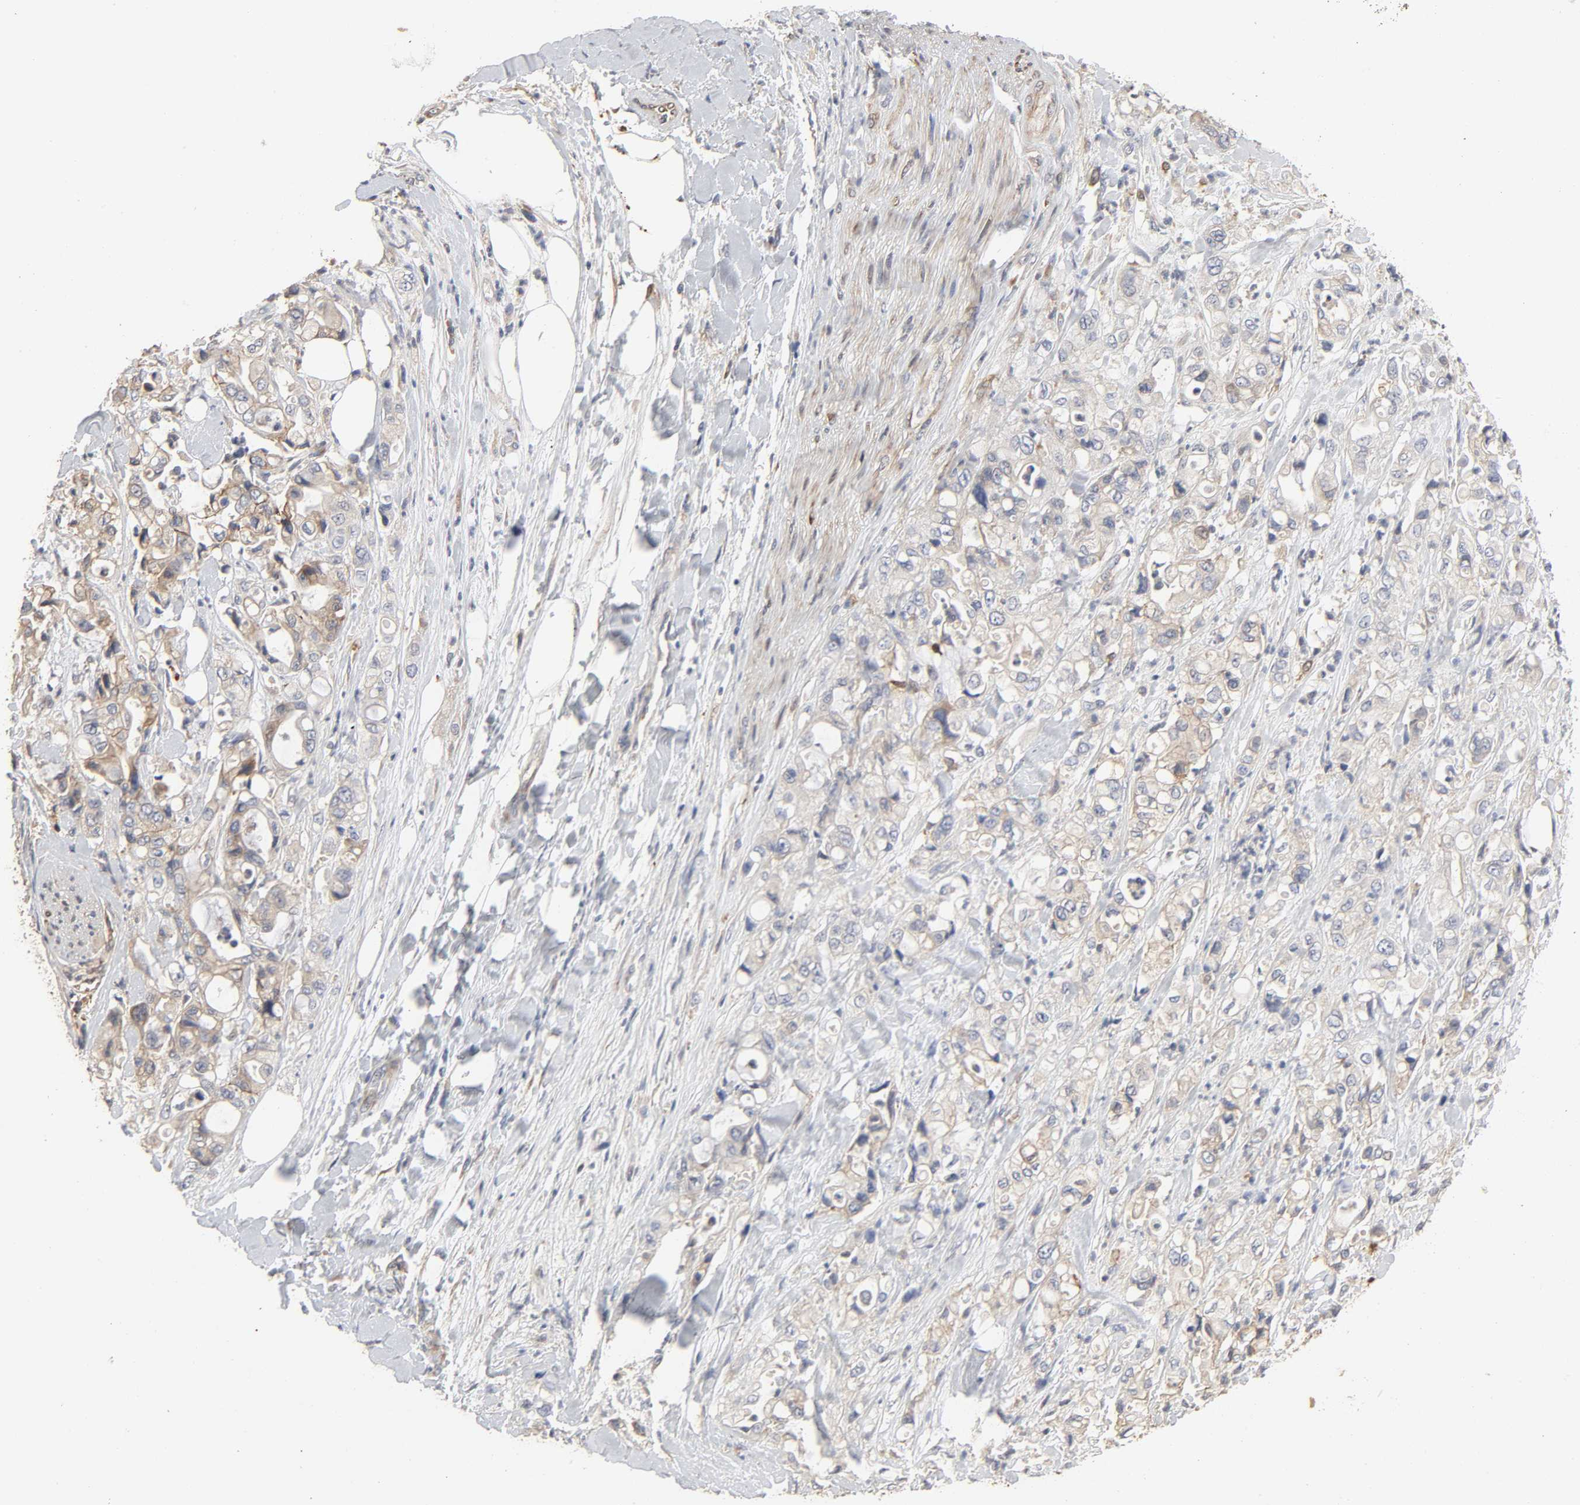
{"staining": {"intensity": "weak", "quantity": "25%-75%", "location": "cytoplasmic/membranous"}, "tissue": "pancreatic cancer", "cell_type": "Tumor cells", "image_type": "cancer", "snomed": [{"axis": "morphology", "description": "Adenocarcinoma, NOS"}, {"axis": "topography", "description": "Pancreas"}], "caption": "Immunohistochemical staining of human pancreatic adenocarcinoma demonstrates low levels of weak cytoplasmic/membranous staining in approximately 25%-75% of tumor cells. The protein is shown in brown color, while the nuclei are stained blue.", "gene": "NDRG2", "patient": {"sex": "male", "age": 70}}